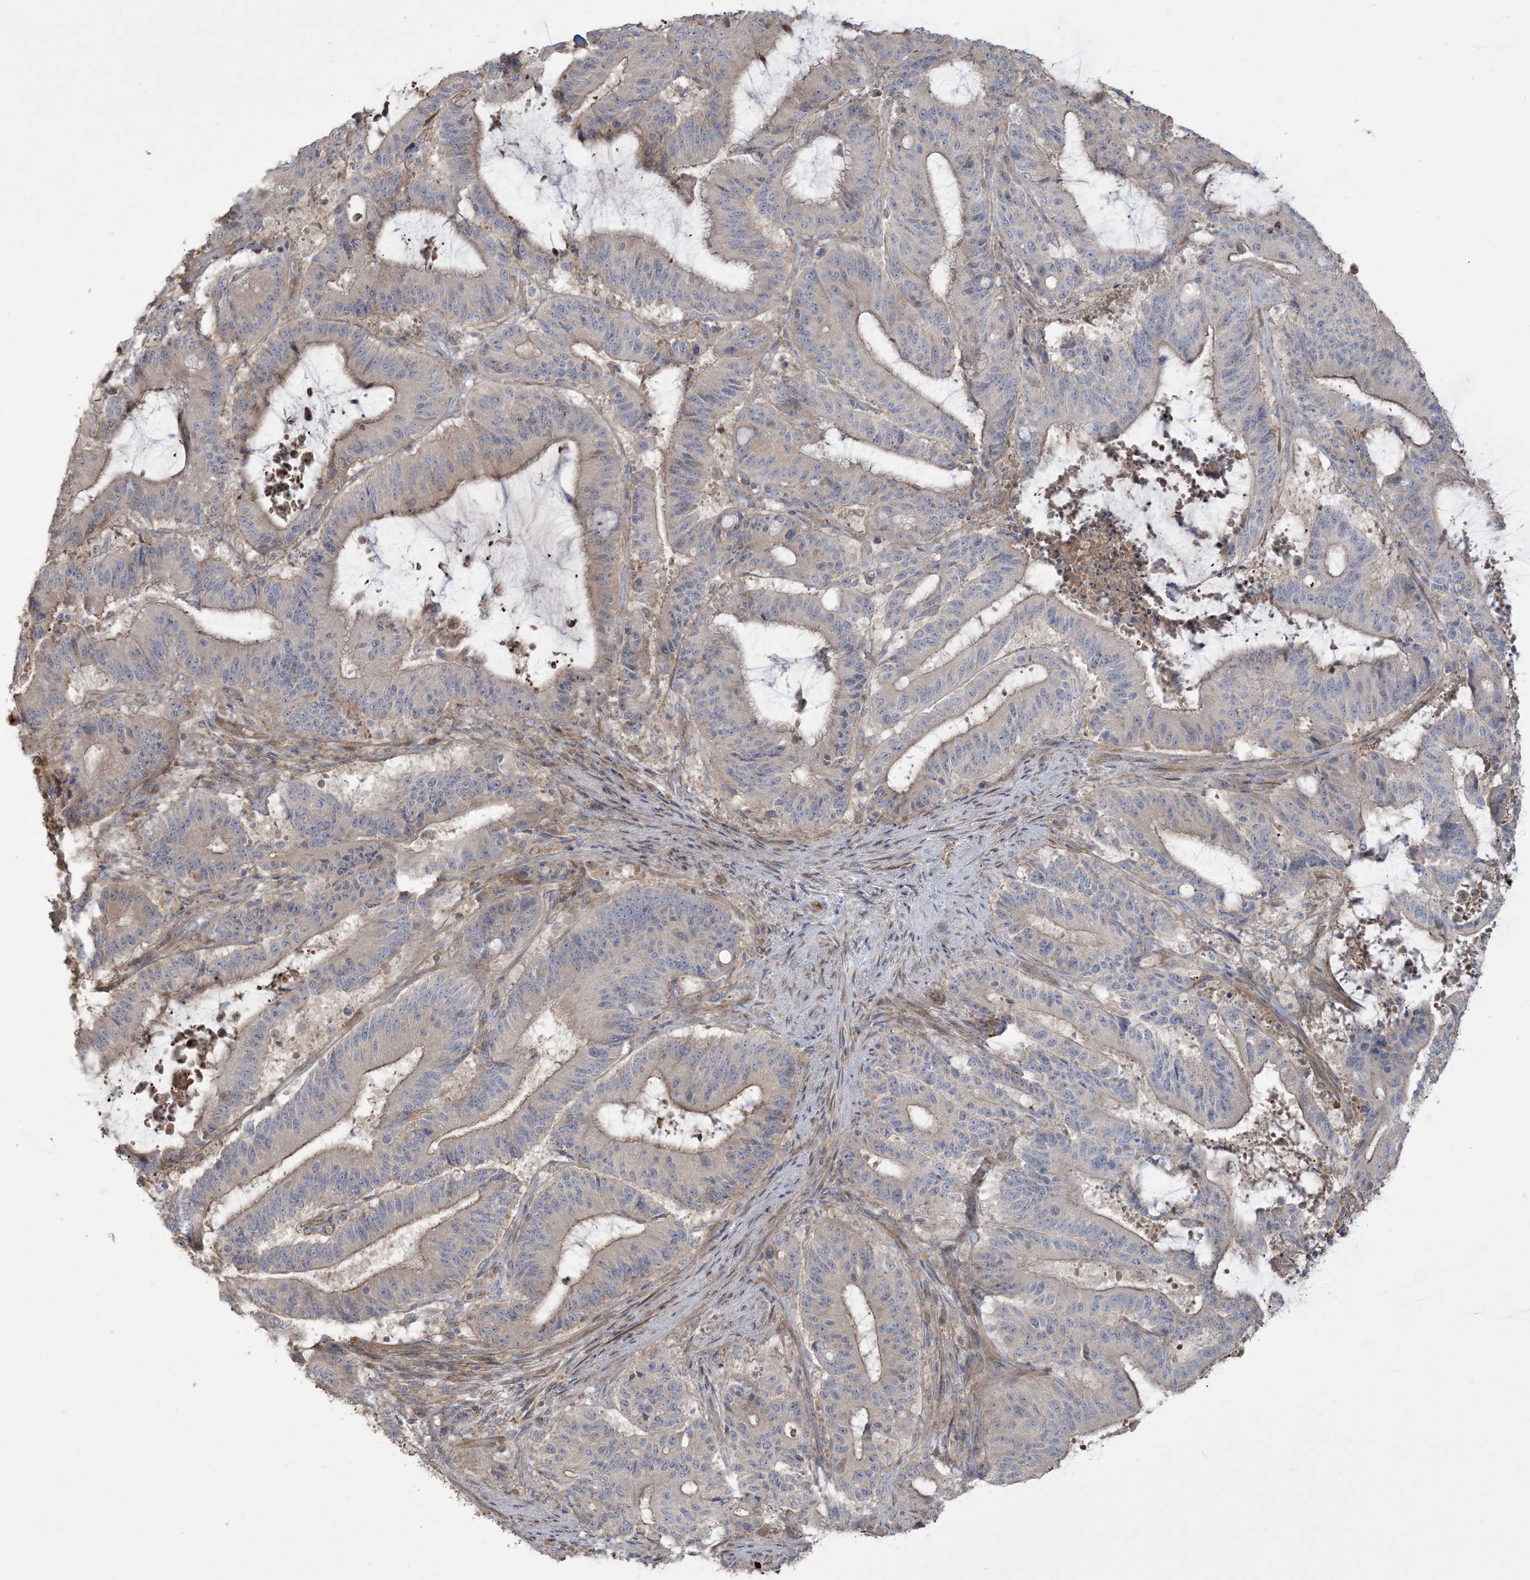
{"staining": {"intensity": "weak", "quantity": "25%-75%", "location": "cytoplasmic/membranous"}, "tissue": "liver cancer", "cell_type": "Tumor cells", "image_type": "cancer", "snomed": [{"axis": "morphology", "description": "Normal tissue, NOS"}, {"axis": "morphology", "description": "Cholangiocarcinoma"}, {"axis": "topography", "description": "Liver"}, {"axis": "topography", "description": "Peripheral nerve tissue"}], "caption": "IHC histopathology image of liver cancer stained for a protein (brown), which exhibits low levels of weak cytoplasmic/membranous expression in about 25%-75% of tumor cells.", "gene": "KLHL18", "patient": {"sex": "female", "age": 73}}